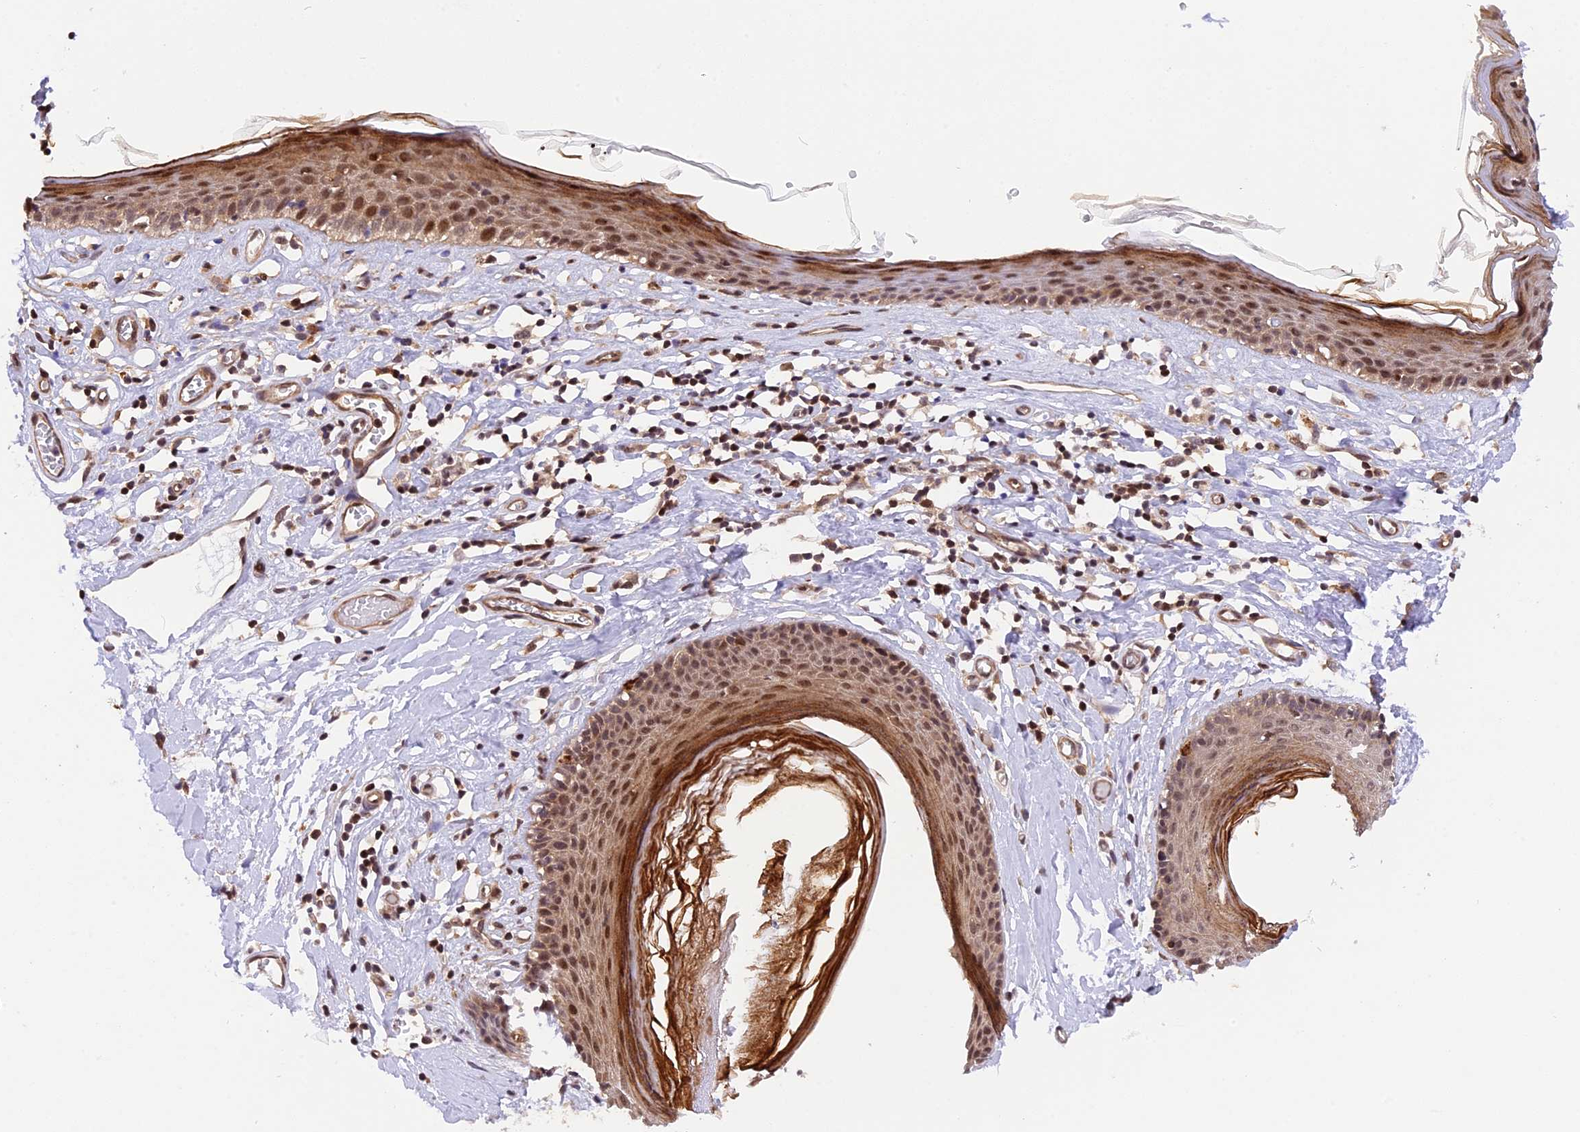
{"staining": {"intensity": "moderate", "quantity": ">75%", "location": "cytoplasmic/membranous,nuclear"}, "tissue": "skin", "cell_type": "Epidermal cells", "image_type": "normal", "snomed": [{"axis": "morphology", "description": "Normal tissue, NOS"}, {"axis": "topography", "description": "Adipose tissue"}, {"axis": "topography", "description": "Vascular tissue"}, {"axis": "topography", "description": "Vulva"}, {"axis": "topography", "description": "Peripheral nerve tissue"}], "caption": "Approximately >75% of epidermal cells in unremarkable human skin exhibit moderate cytoplasmic/membranous,nuclear protein expression as visualized by brown immunohistochemical staining.", "gene": "SAMD4A", "patient": {"sex": "female", "age": 86}}